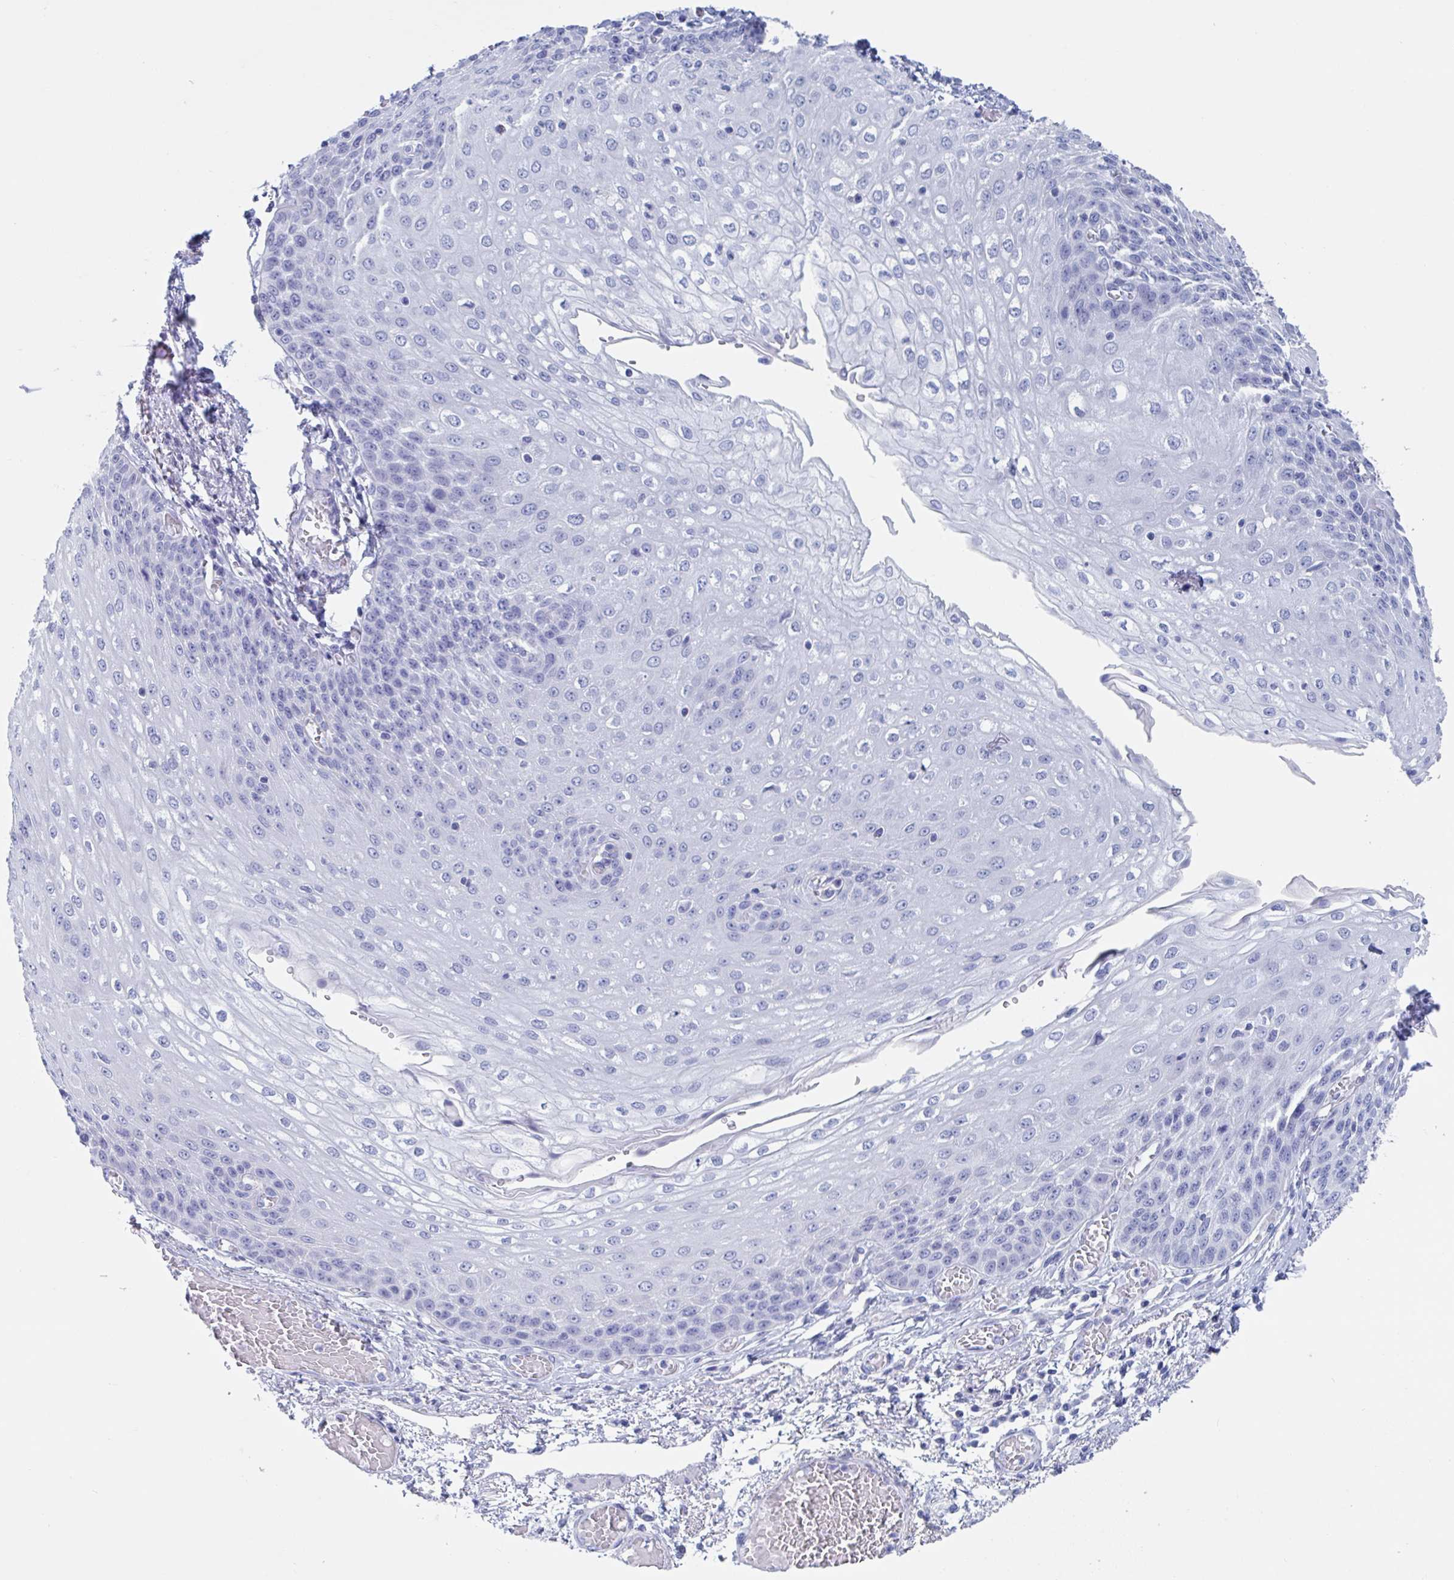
{"staining": {"intensity": "negative", "quantity": "none", "location": "none"}, "tissue": "esophagus", "cell_type": "Squamous epithelial cells", "image_type": "normal", "snomed": [{"axis": "morphology", "description": "Normal tissue, NOS"}, {"axis": "morphology", "description": "Adenocarcinoma, NOS"}, {"axis": "topography", "description": "Esophagus"}], "caption": "DAB (3,3'-diaminobenzidine) immunohistochemical staining of normal esophagus demonstrates no significant positivity in squamous epithelial cells. (DAB IHC visualized using brightfield microscopy, high magnification).", "gene": "DPEP3", "patient": {"sex": "male", "age": 81}}